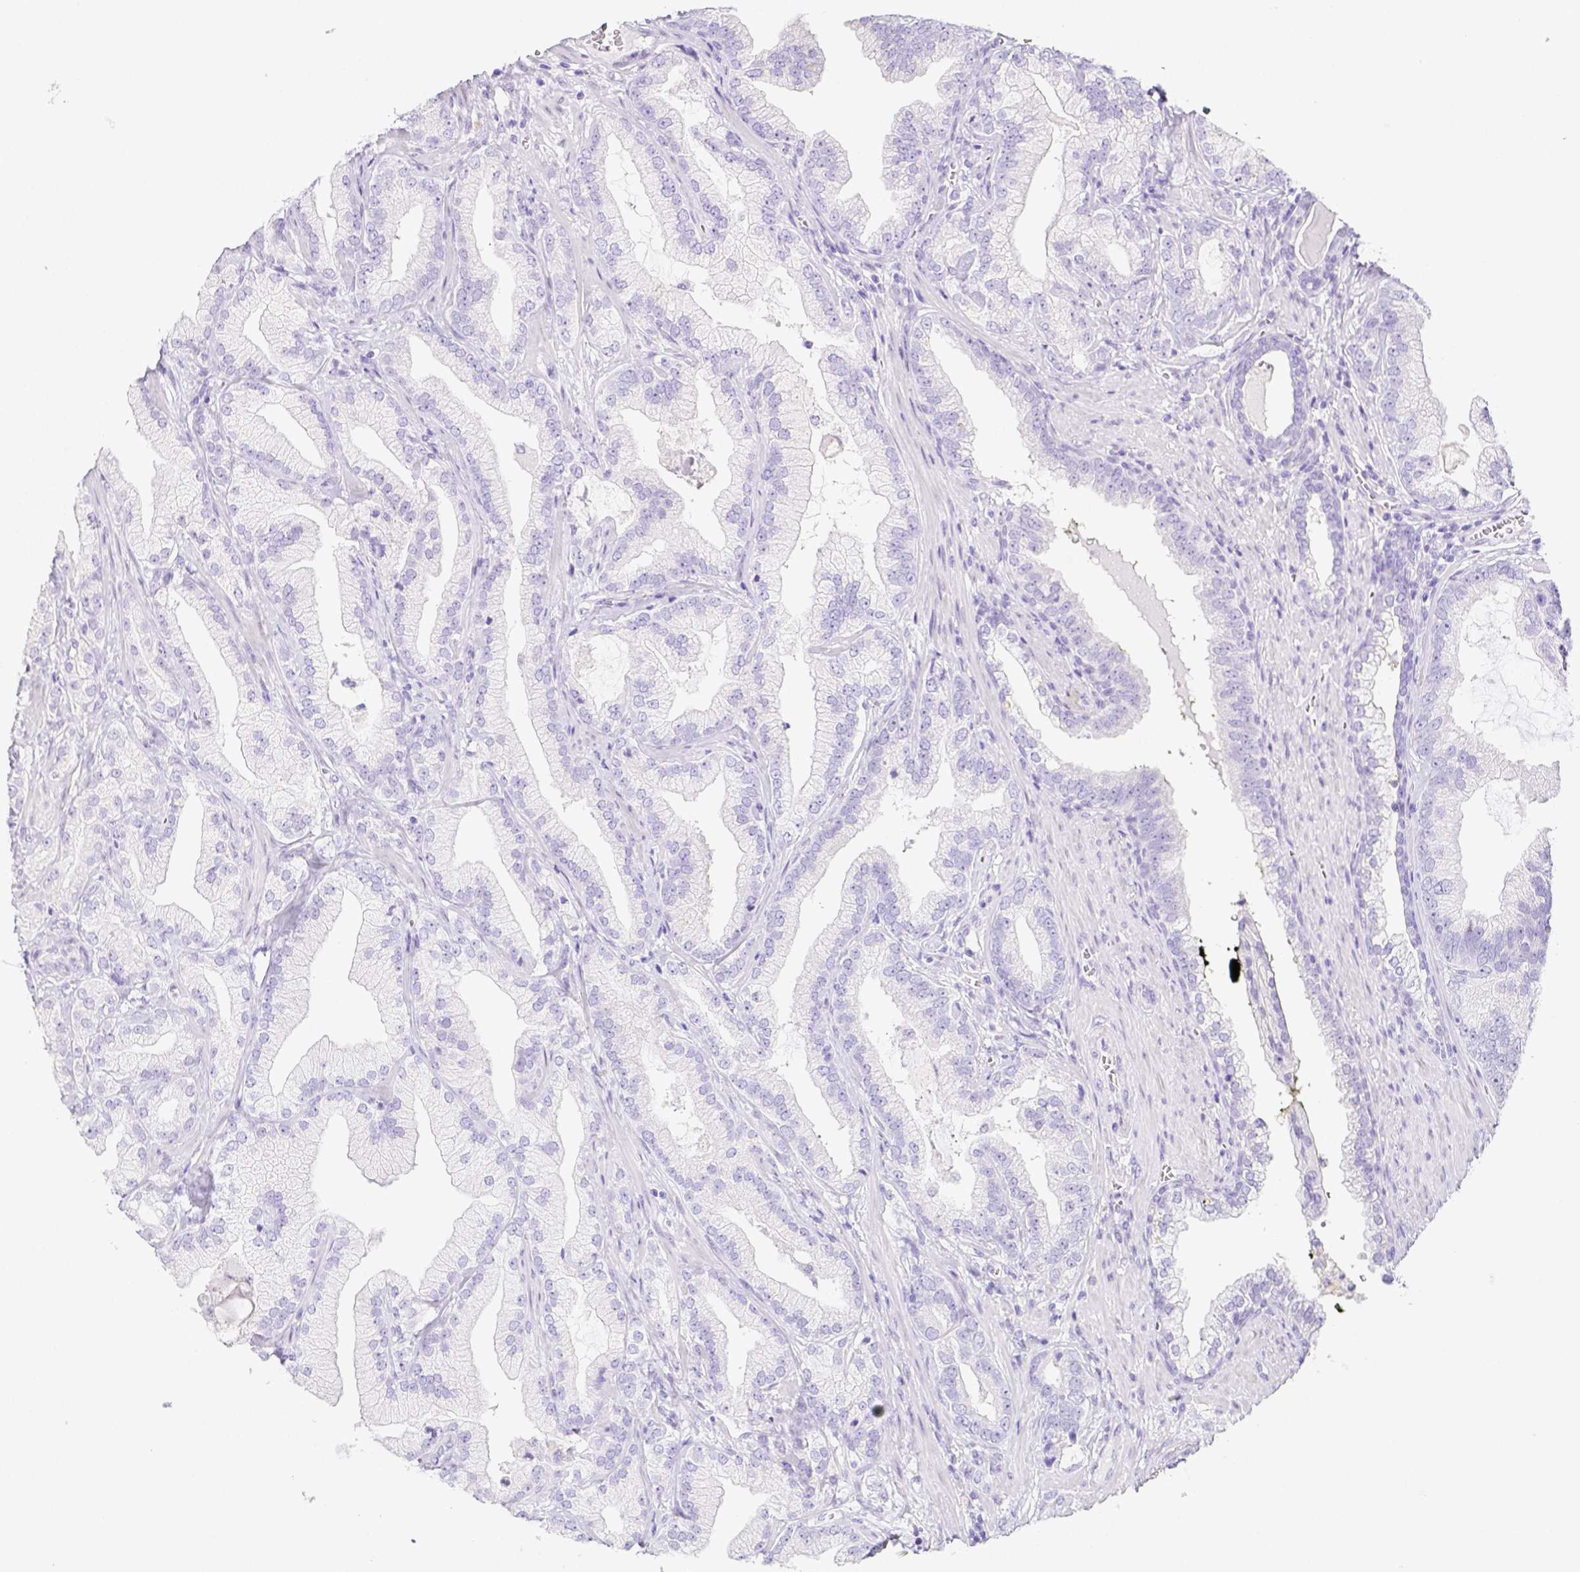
{"staining": {"intensity": "negative", "quantity": "none", "location": "none"}, "tissue": "prostate cancer", "cell_type": "Tumor cells", "image_type": "cancer", "snomed": [{"axis": "morphology", "description": "Adenocarcinoma, Low grade"}, {"axis": "topography", "description": "Prostate"}], "caption": "Tumor cells are negative for protein expression in human prostate low-grade adenocarcinoma.", "gene": "ARHGAP36", "patient": {"sex": "male", "age": 62}}